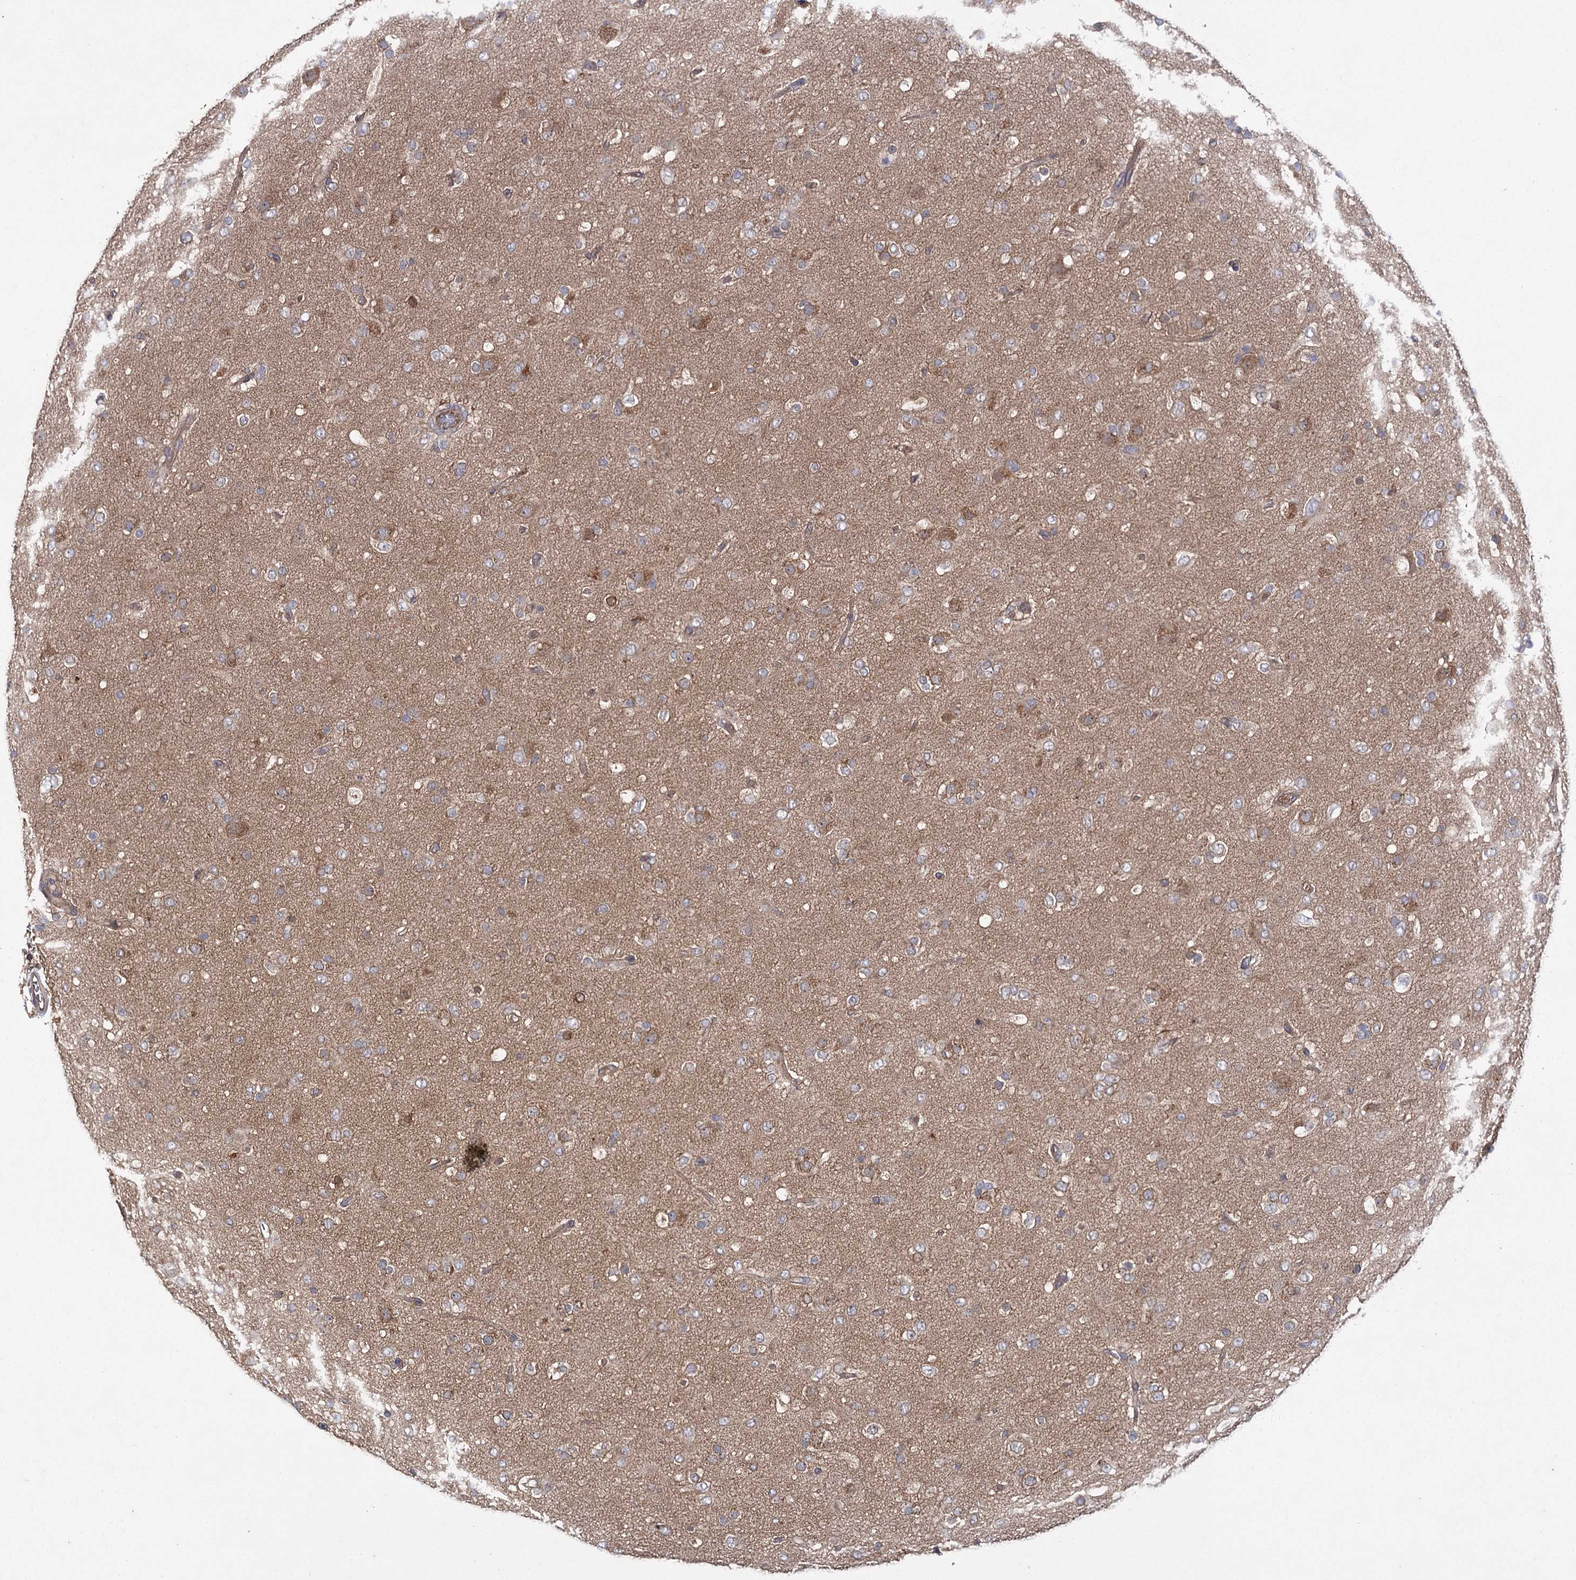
{"staining": {"intensity": "weak", "quantity": "25%-75%", "location": "cytoplasmic/membranous"}, "tissue": "glioma", "cell_type": "Tumor cells", "image_type": "cancer", "snomed": [{"axis": "morphology", "description": "Glioma, malignant, Low grade"}, {"axis": "topography", "description": "Brain"}], "caption": "The micrograph shows immunohistochemical staining of glioma. There is weak cytoplasmic/membranous staining is seen in about 25%-75% of tumor cells.", "gene": "BCR", "patient": {"sex": "male", "age": 65}}